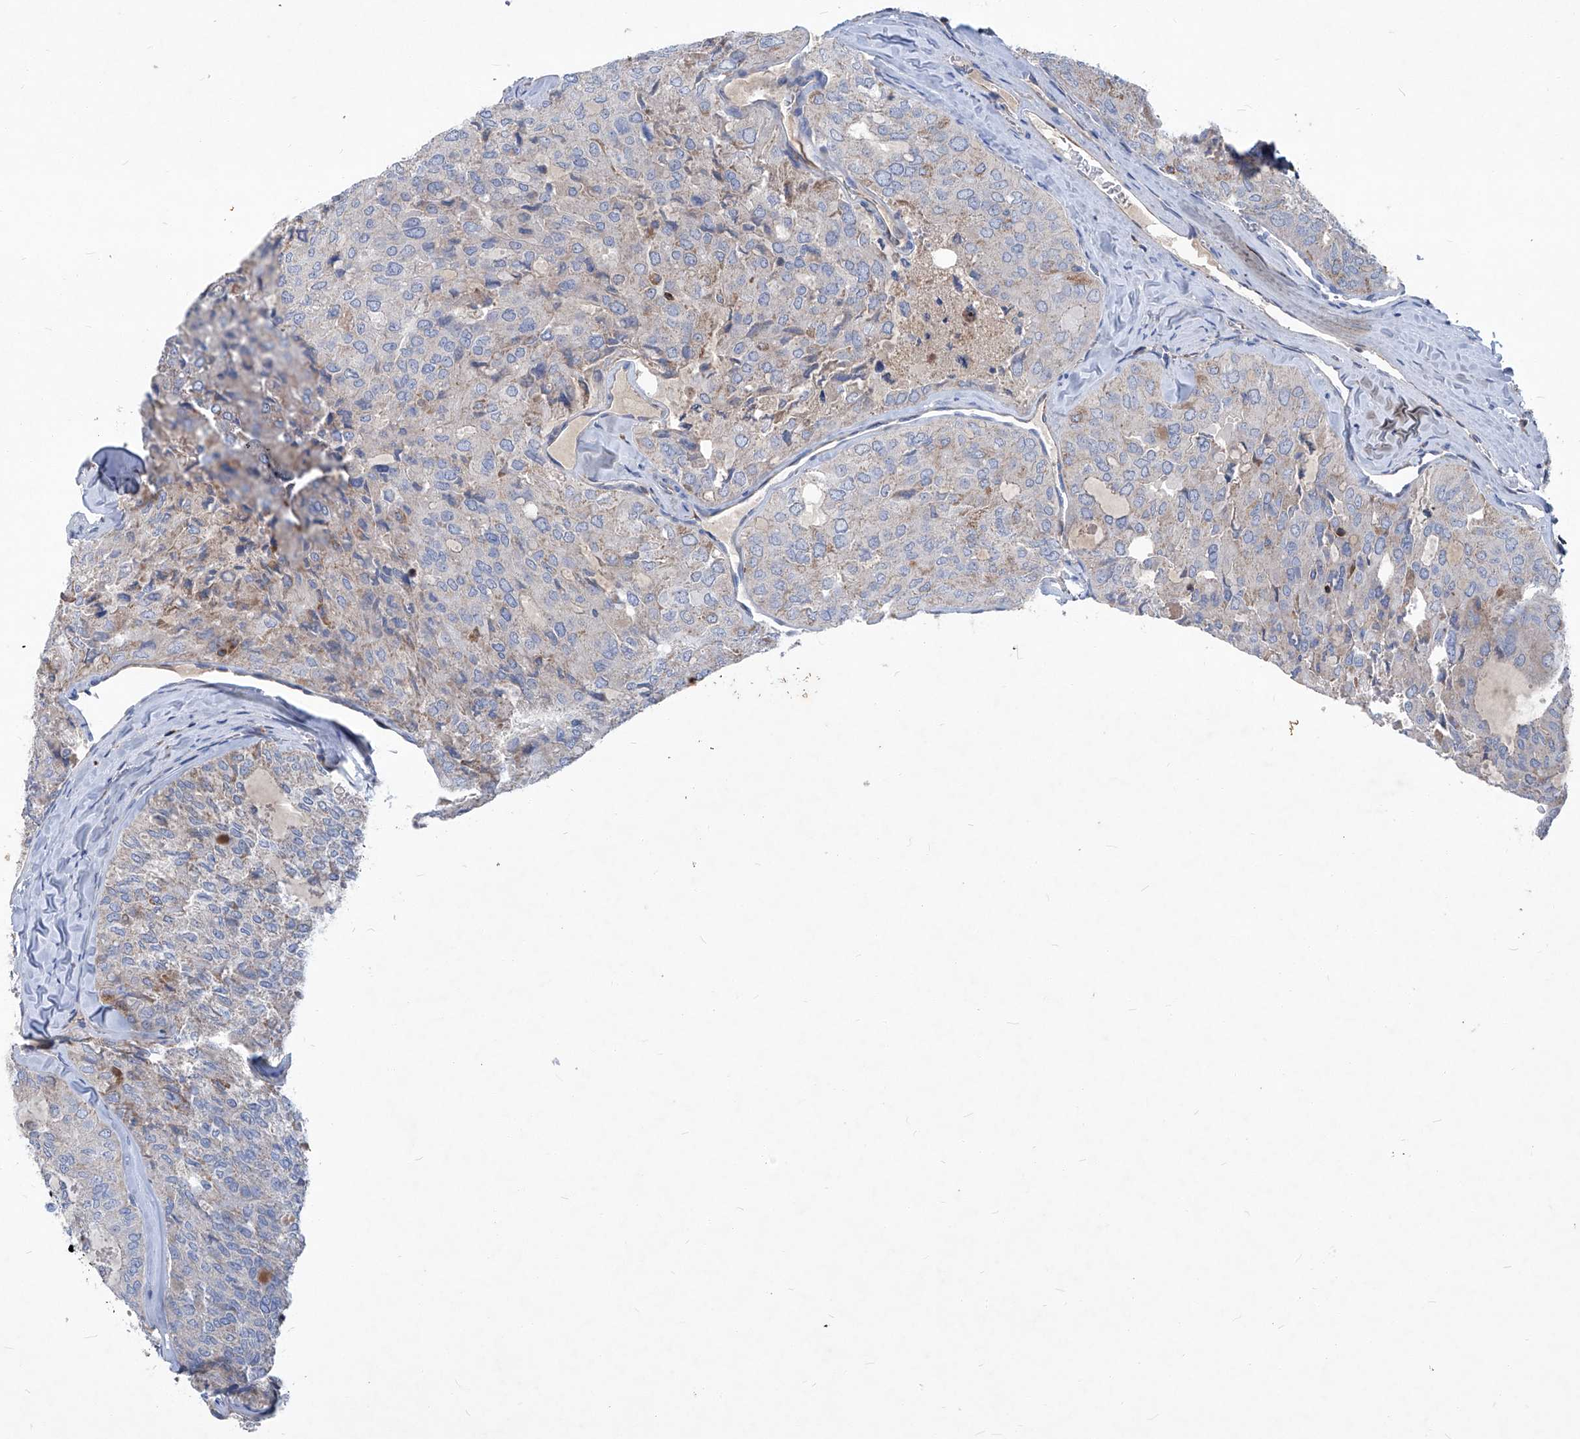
{"staining": {"intensity": "weak", "quantity": "<25%", "location": "cytoplasmic/membranous"}, "tissue": "thyroid cancer", "cell_type": "Tumor cells", "image_type": "cancer", "snomed": [{"axis": "morphology", "description": "Follicular adenoma carcinoma, NOS"}, {"axis": "topography", "description": "Thyroid gland"}], "caption": "IHC photomicrograph of thyroid follicular adenoma carcinoma stained for a protein (brown), which displays no staining in tumor cells.", "gene": "EPHA8", "patient": {"sex": "male", "age": 75}}